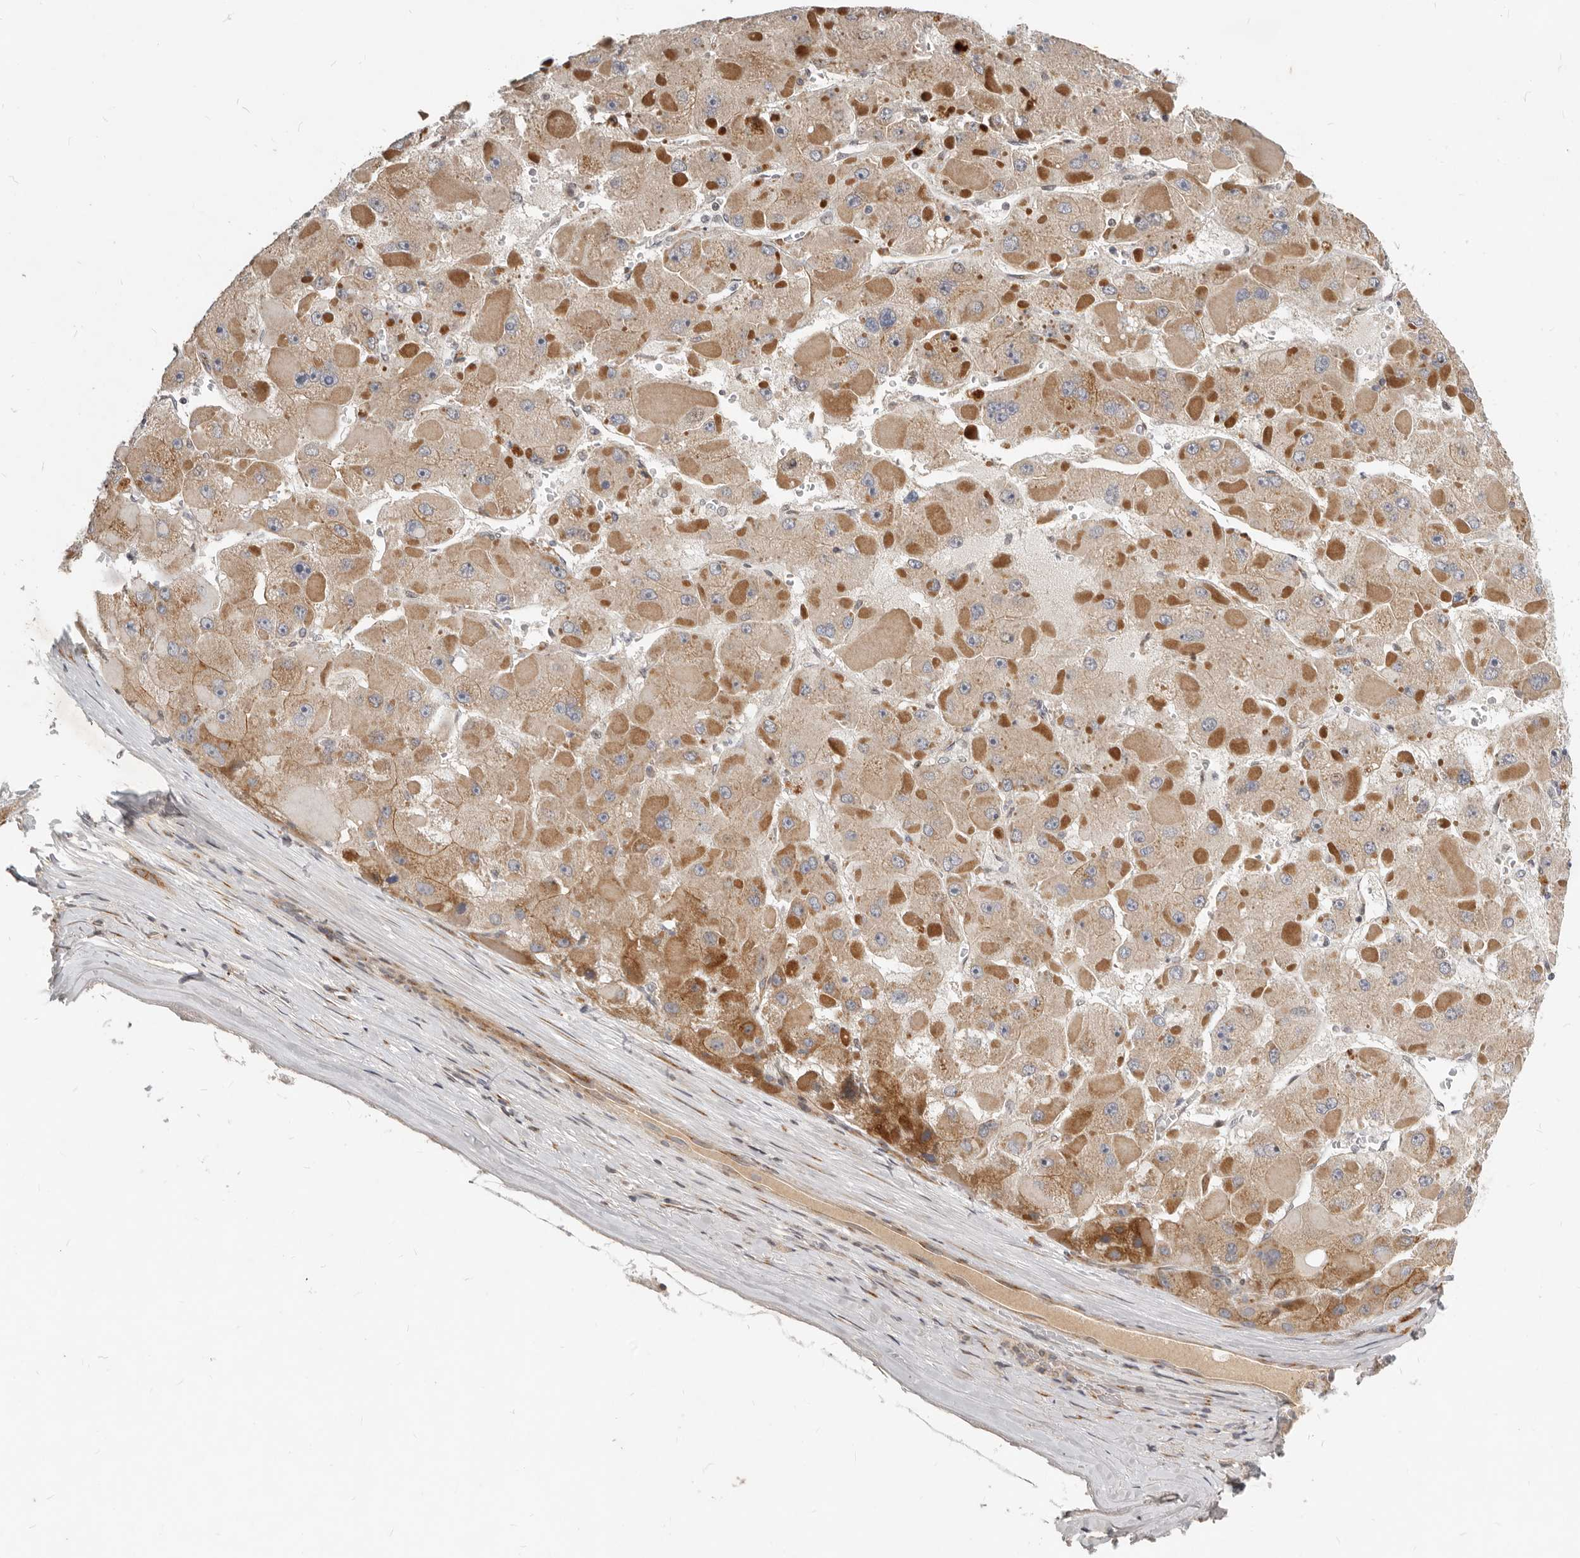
{"staining": {"intensity": "moderate", "quantity": "25%-75%", "location": "cytoplasmic/membranous"}, "tissue": "liver cancer", "cell_type": "Tumor cells", "image_type": "cancer", "snomed": [{"axis": "morphology", "description": "Carcinoma, Hepatocellular, NOS"}, {"axis": "topography", "description": "Liver"}], "caption": "Protein staining of hepatocellular carcinoma (liver) tissue demonstrates moderate cytoplasmic/membranous positivity in approximately 25%-75% of tumor cells. The staining was performed using DAB (3,3'-diaminobenzidine) to visualize the protein expression in brown, while the nuclei were stained in blue with hematoxylin (Magnification: 20x).", "gene": "NPY4R", "patient": {"sex": "female", "age": 73}}